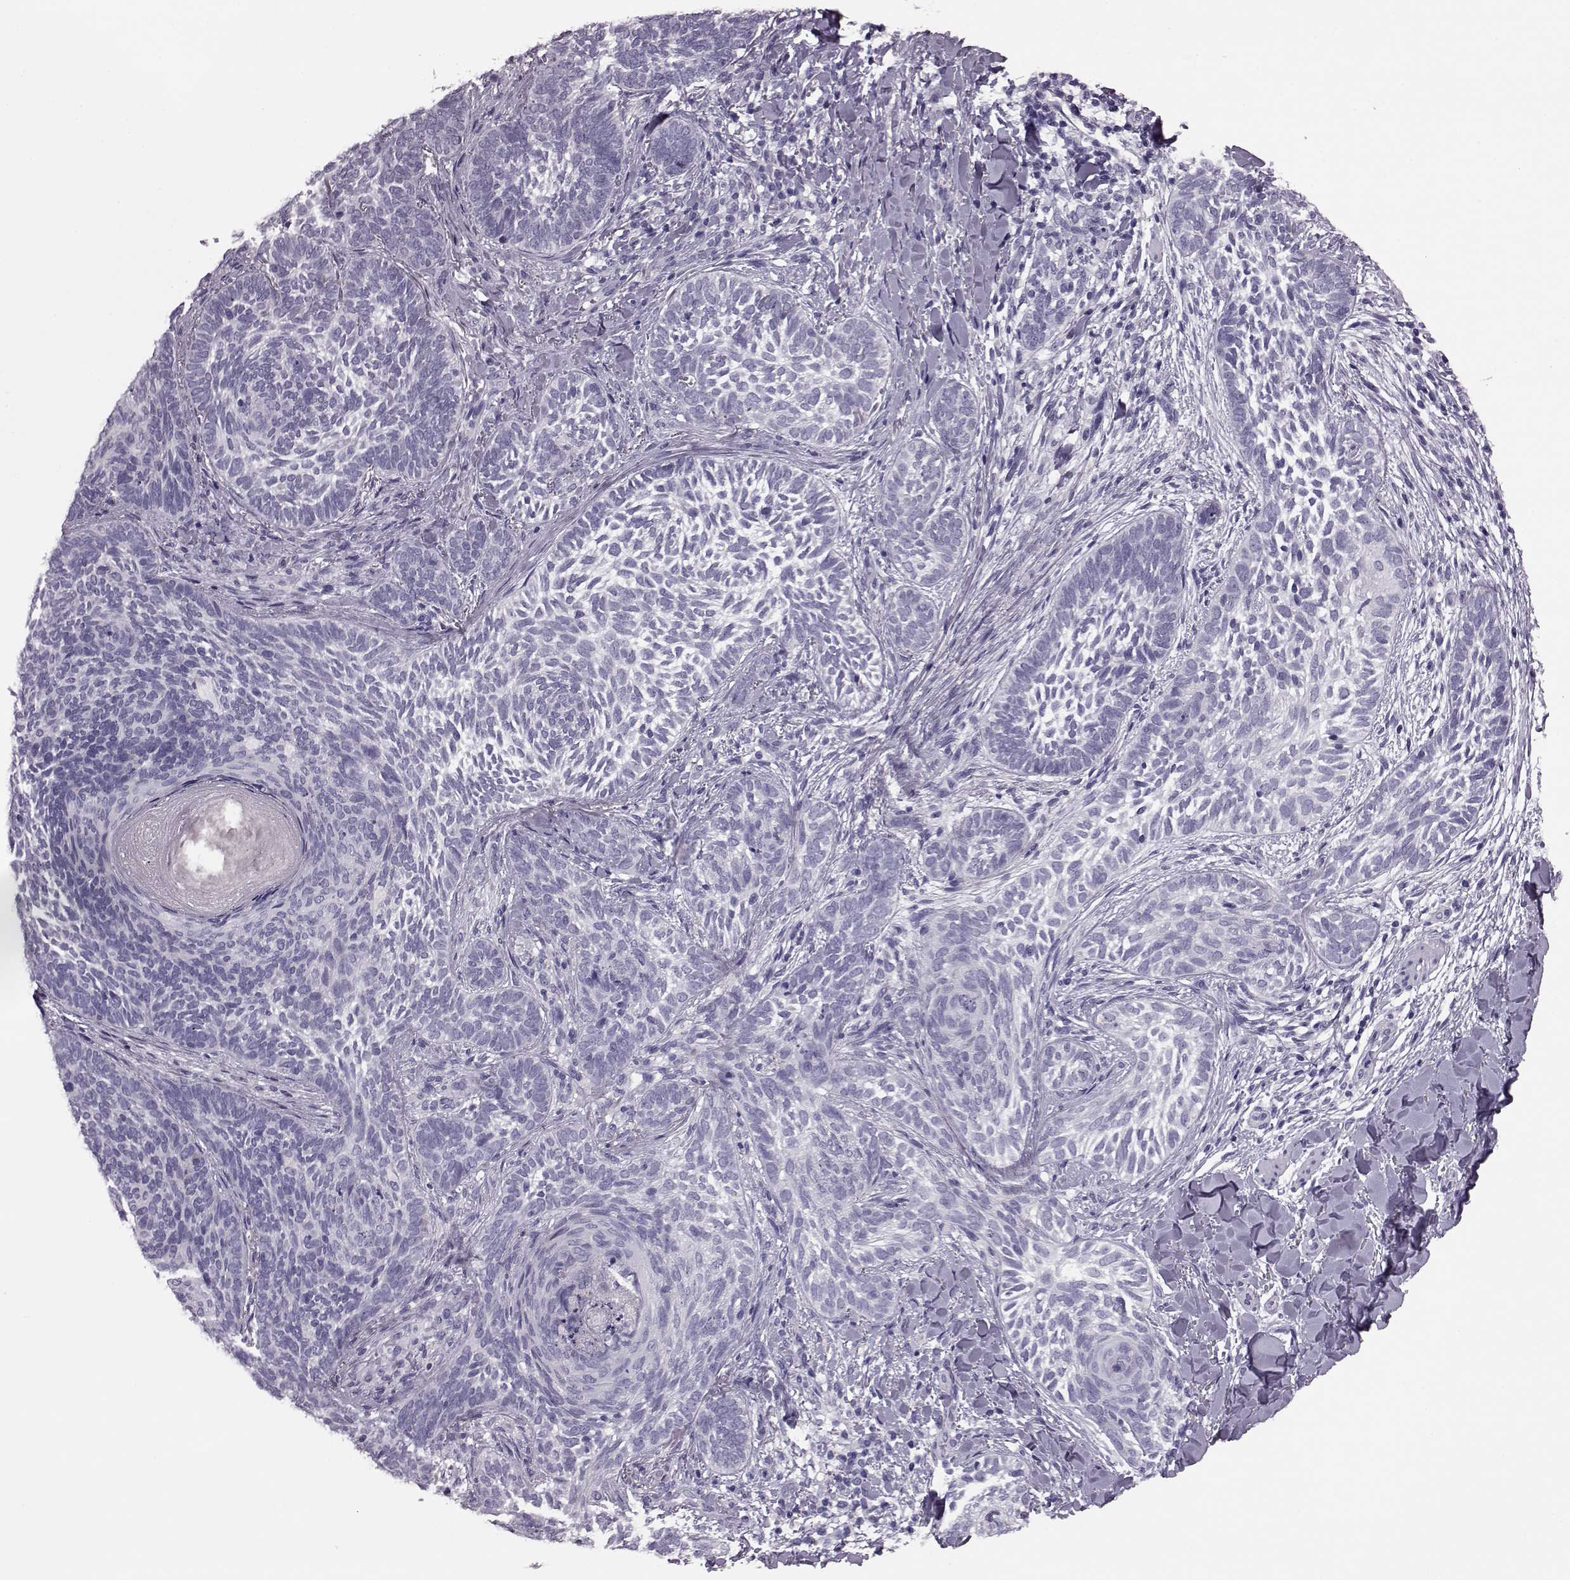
{"staining": {"intensity": "negative", "quantity": "none", "location": "none"}, "tissue": "skin cancer", "cell_type": "Tumor cells", "image_type": "cancer", "snomed": [{"axis": "morphology", "description": "Normal tissue, NOS"}, {"axis": "morphology", "description": "Basal cell carcinoma"}, {"axis": "topography", "description": "Skin"}], "caption": "This is an IHC histopathology image of human skin basal cell carcinoma. There is no expression in tumor cells.", "gene": "RIMS2", "patient": {"sex": "male", "age": 46}}